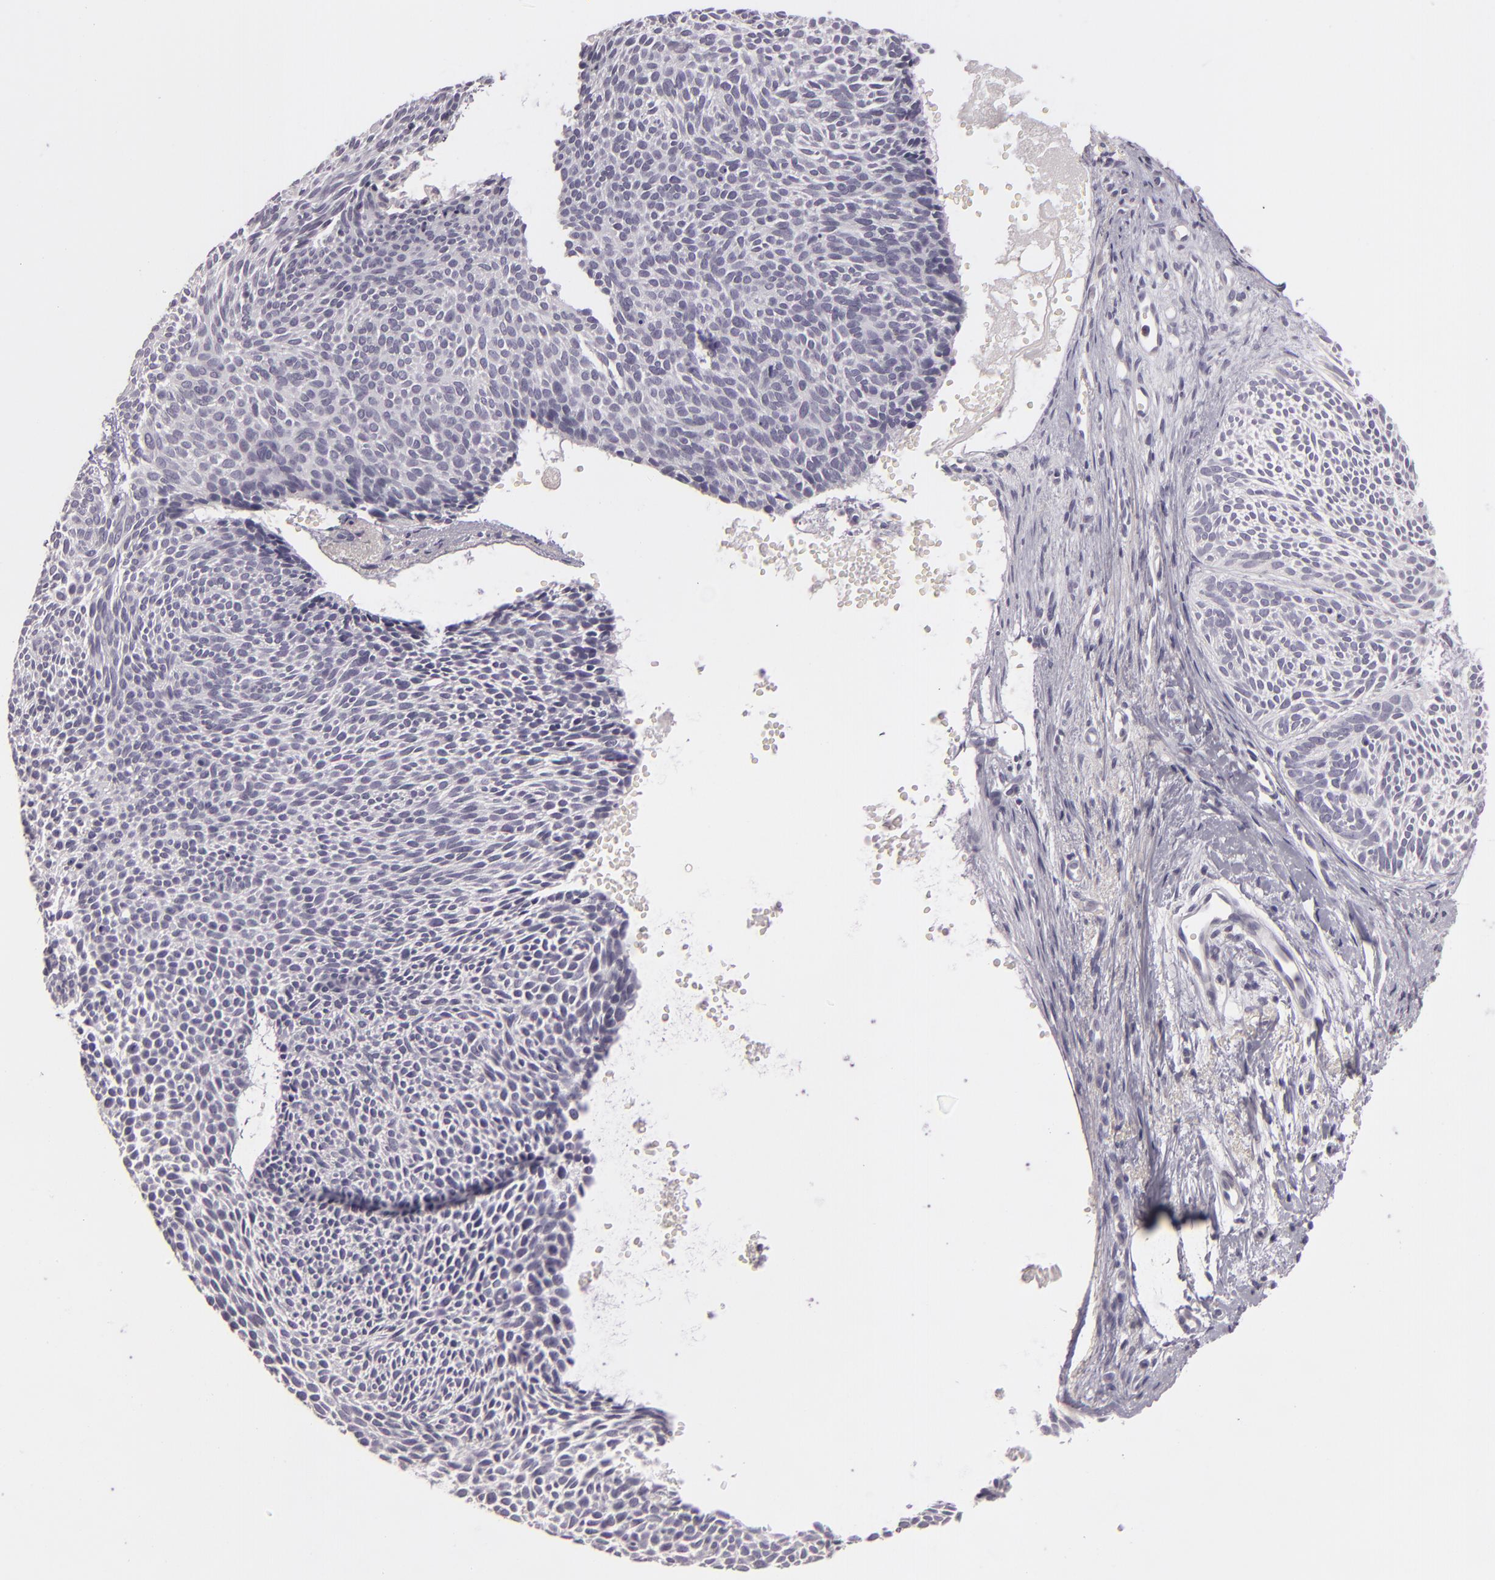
{"staining": {"intensity": "negative", "quantity": "none", "location": "none"}, "tissue": "skin cancer", "cell_type": "Tumor cells", "image_type": "cancer", "snomed": [{"axis": "morphology", "description": "Basal cell carcinoma"}, {"axis": "topography", "description": "Skin"}], "caption": "Skin cancer (basal cell carcinoma) stained for a protein using immunohistochemistry (IHC) demonstrates no staining tumor cells.", "gene": "EGFL6", "patient": {"sex": "male", "age": 84}}